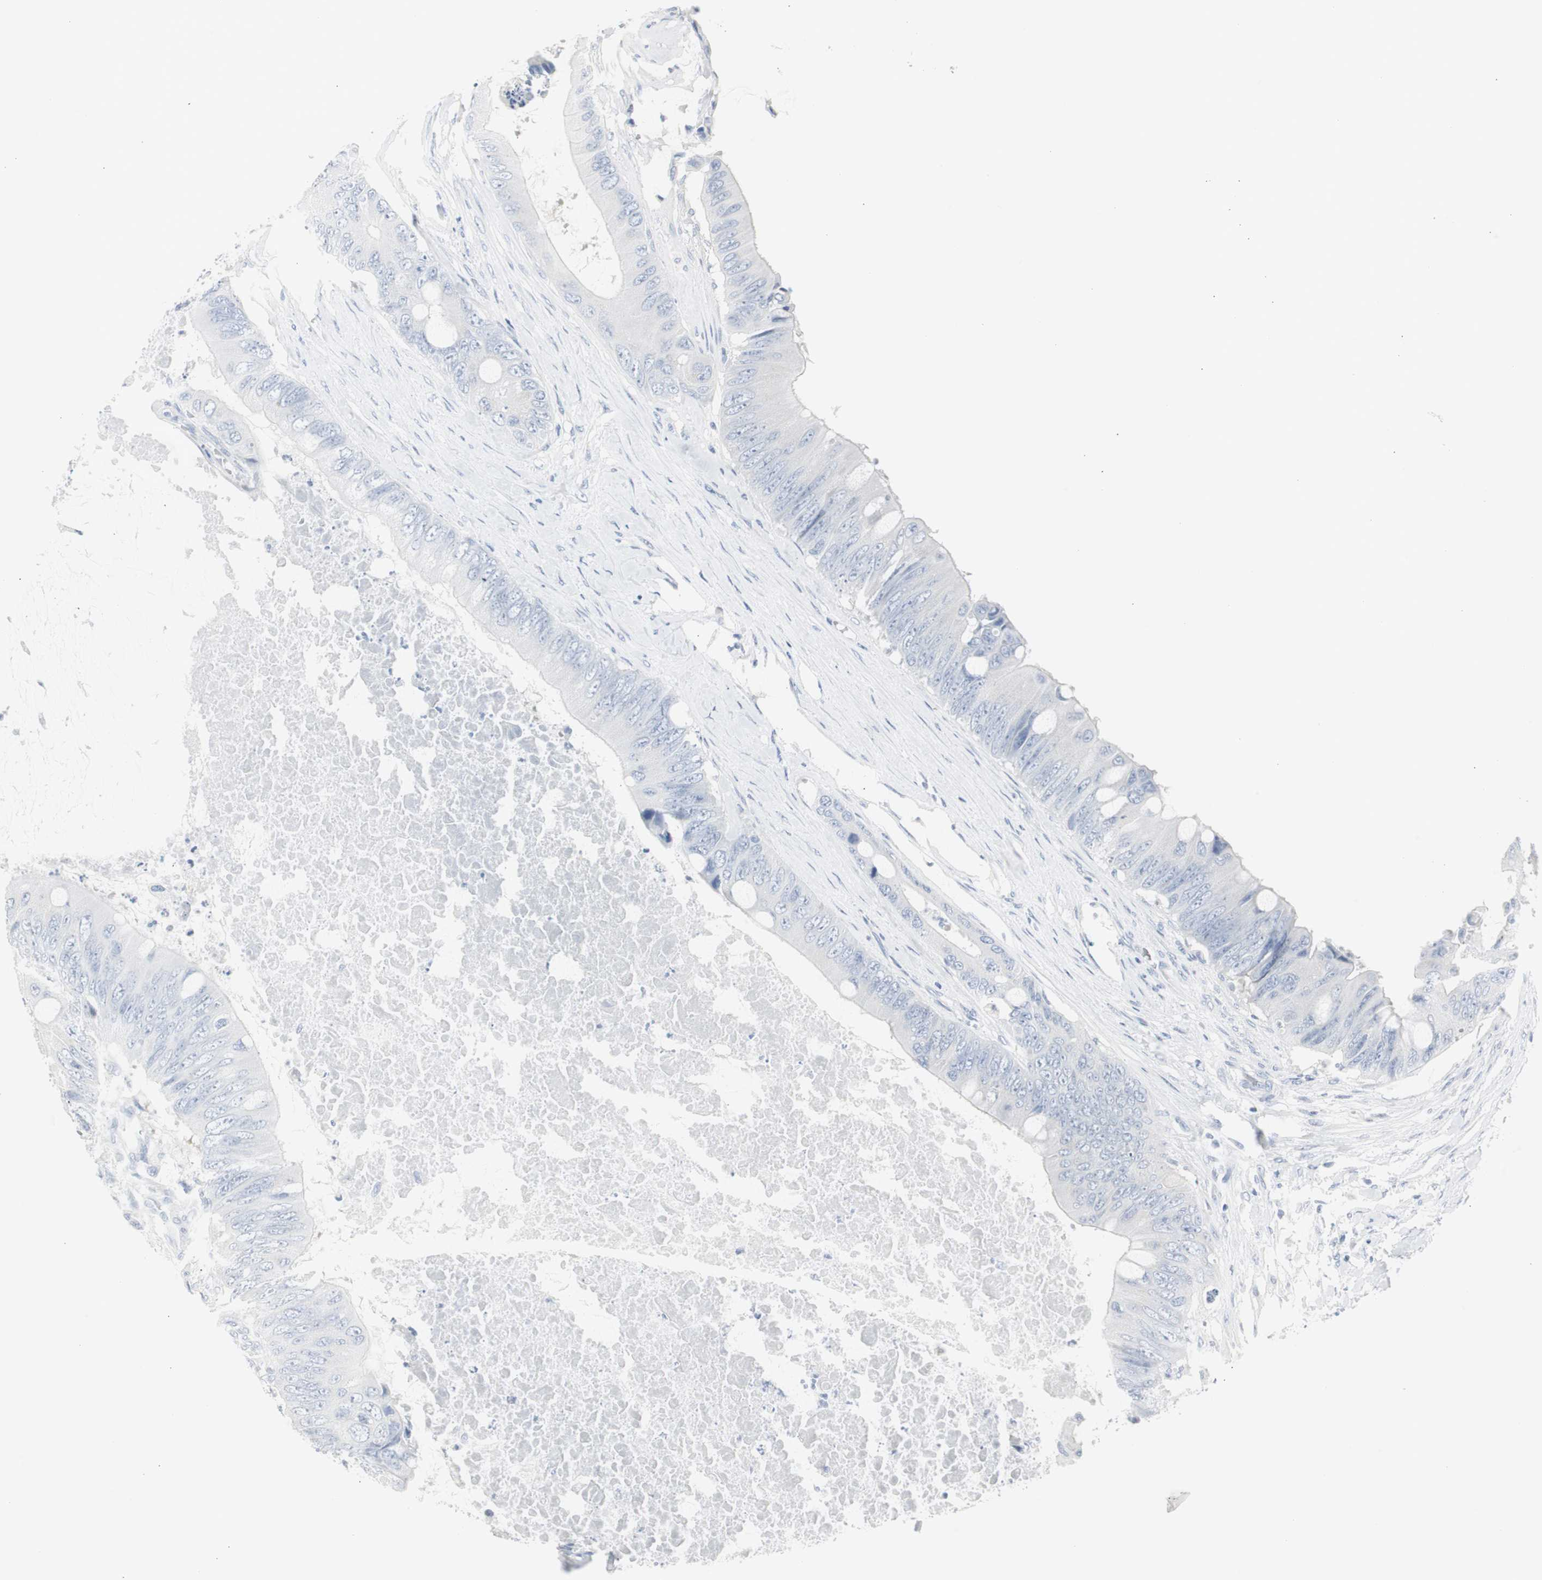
{"staining": {"intensity": "negative", "quantity": "none", "location": "none"}, "tissue": "colorectal cancer", "cell_type": "Tumor cells", "image_type": "cancer", "snomed": [{"axis": "morphology", "description": "Adenocarcinoma, NOS"}, {"axis": "topography", "description": "Rectum"}], "caption": "An image of human colorectal cancer (adenocarcinoma) is negative for staining in tumor cells.", "gene": "S100A7", "patient": {"sex": "female", "age": 77}}